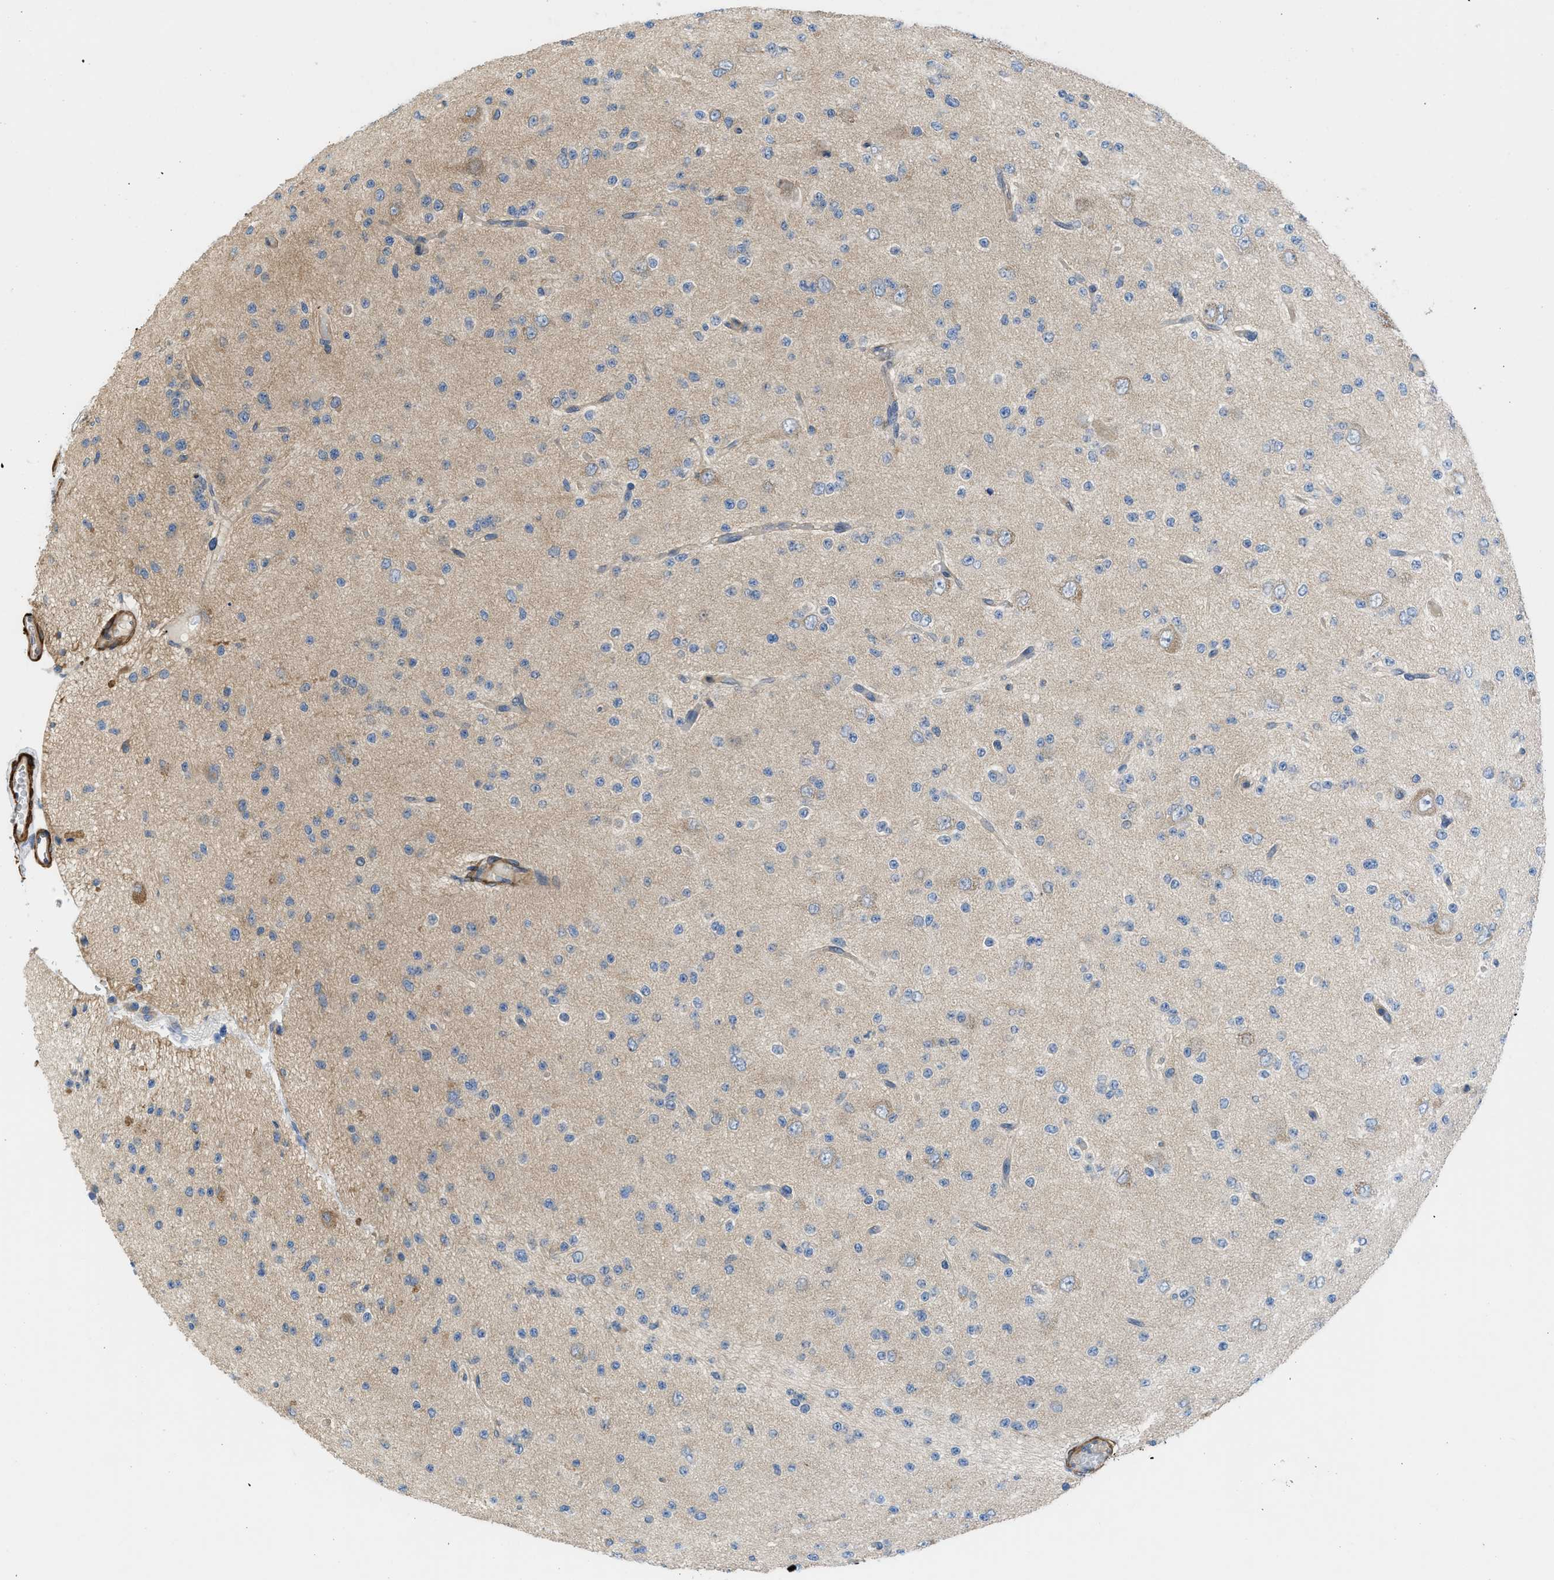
{"staining": {"intensity": "negative", "quantity": "none", "location": "none"}, "tissue": "glioma", "cell_type": "Tumor cells", "image_type": "cancer", "snomed": [{"axis": "morphology", "description": "Glioma, malignant, Low grade"}, {"axis": "topography", "description": "Brain"}], "caption": "A photomicrograph of human glioma is negative for staining in tumor cells.", "gene": "CHKB", "patient": {"sex": "male", "age": 38}}